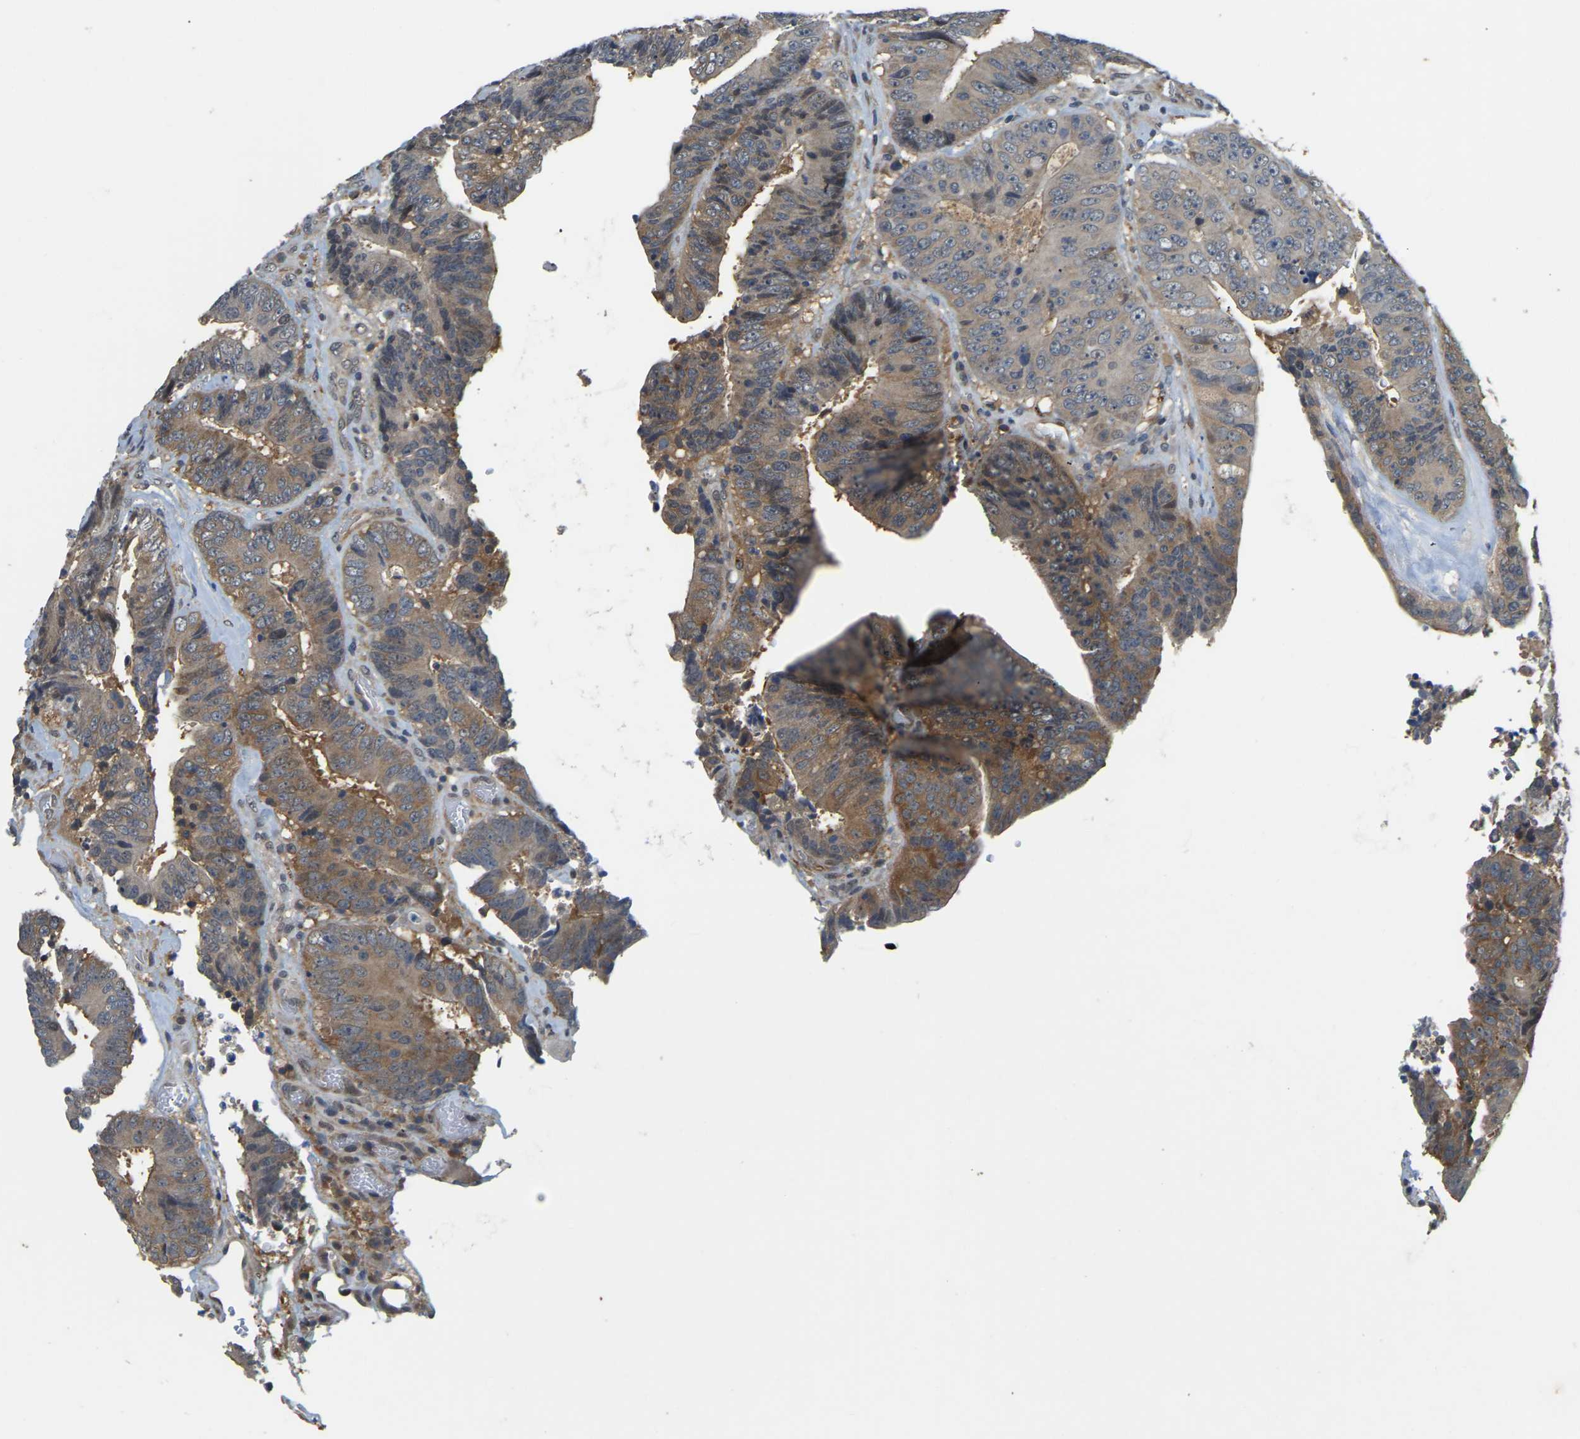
{"staining": {"intensity": "weak", "quantity": "<25%", "location": "cytoplasmic/membranous"}, "tissue": "colorectal cancer", "cell_type": "Tumor cells", "image_type": "cancer", "snomed": [{"axis": "morphology", "description": "Adenocarcinoma, NOS"}, {"axis": "topography", "description": "Rectum"}], "caption": "A high-resolution photomicrograph shows immunohistochemistry staining of colorectal adenocarcinoma, which reveals no significant positivity in tumor cells.", "gene": "AHNAK", "patient": {"sex": "male", "age": 72}}